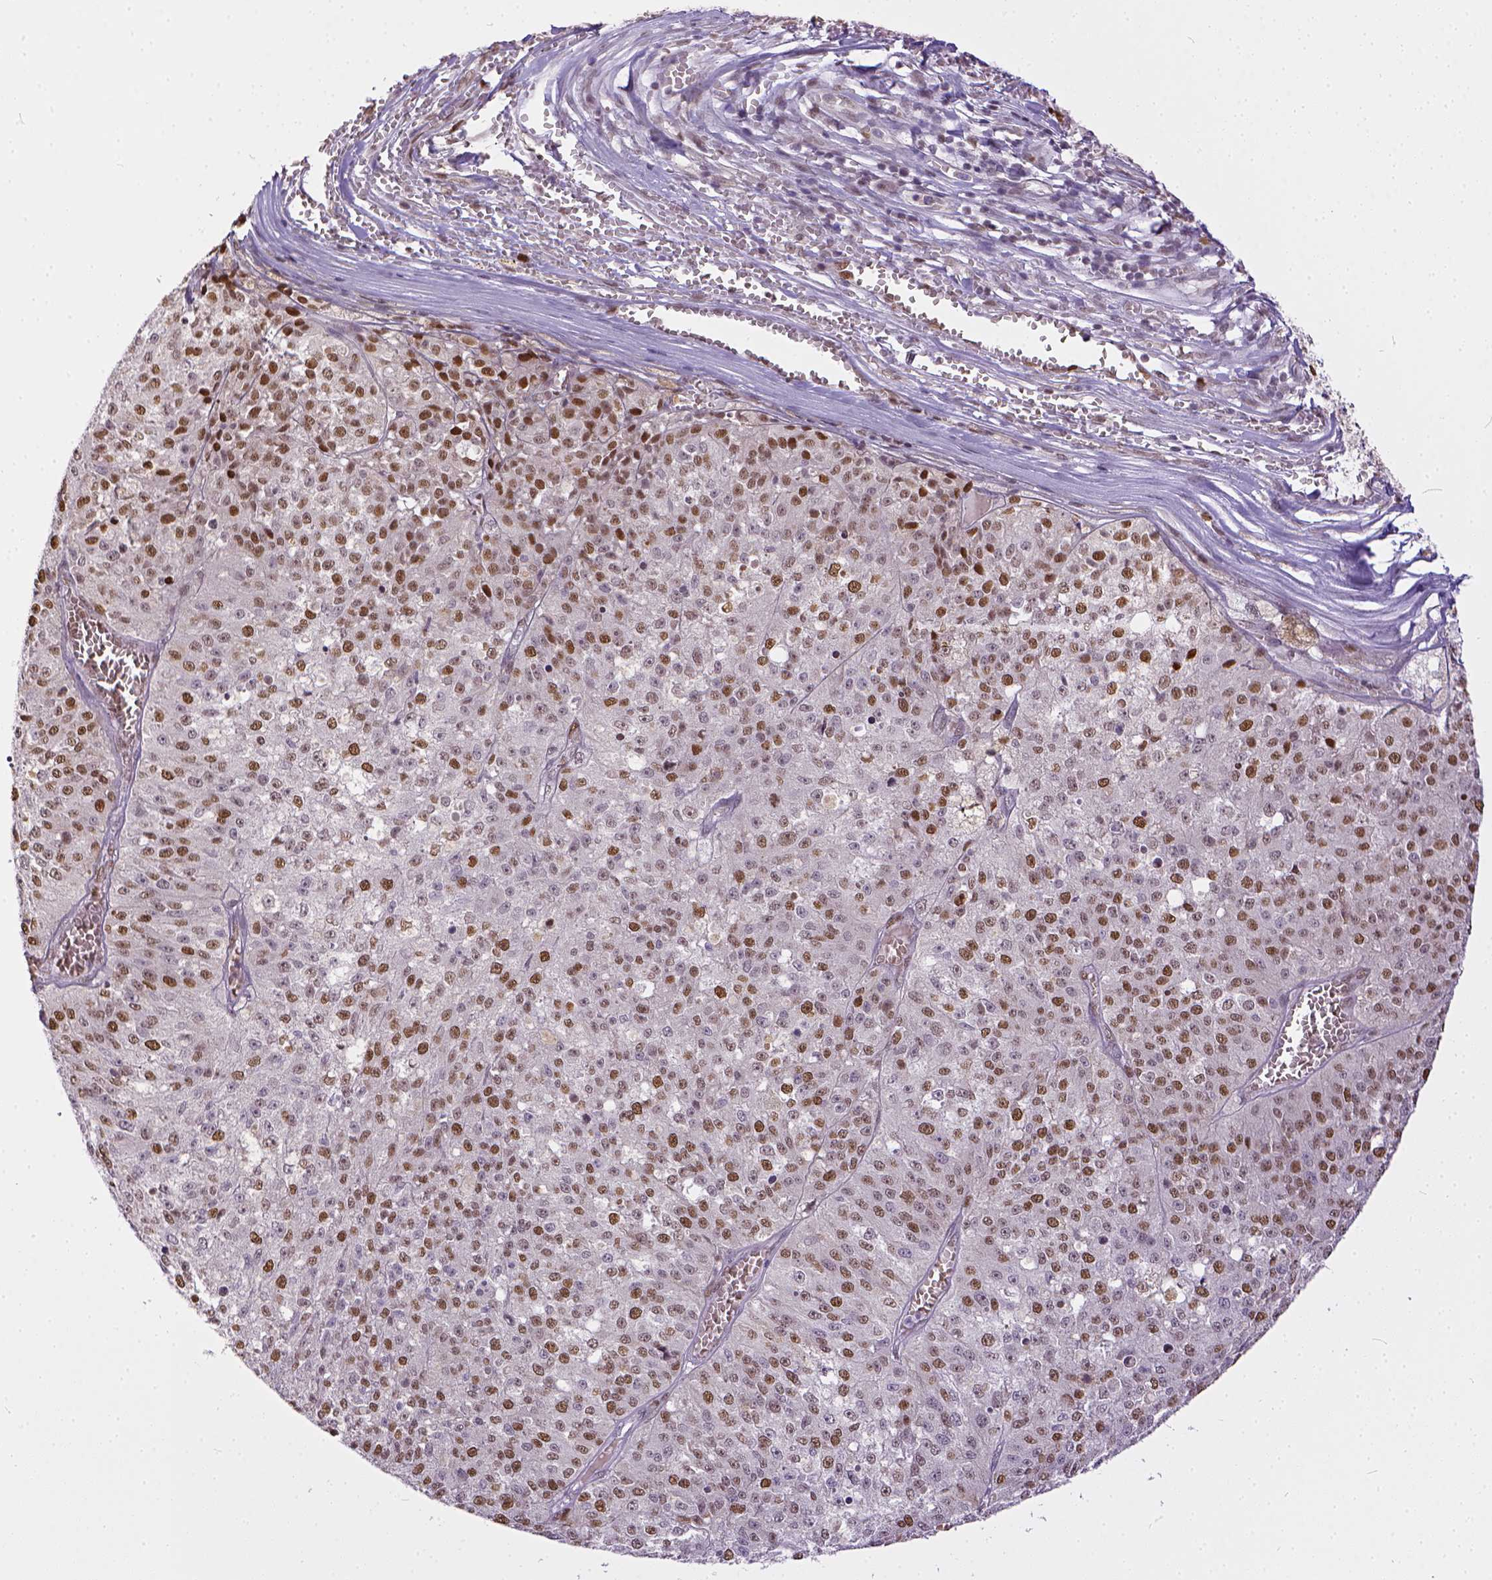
{"staining": {"intensity": "moderate", "quantity": ">75%", "location": "nuclear"}, "tissue": "melanoma", "cell_type": "Tumor cells", "image_type": "cancer", "snomed": [{"axis": "morphology", "description": "Malignant melanoma, Metastatic site"}, {"axis": "topography", "description": "Lymph node"}], "caption": "Melanoma was stained to show a protein in brown. There is medium levels of moderate nuclear positivity in approximately >75% of tumor cells.", "gene": "ERCC1", "patient": {"sex": "female", "age": 64}}